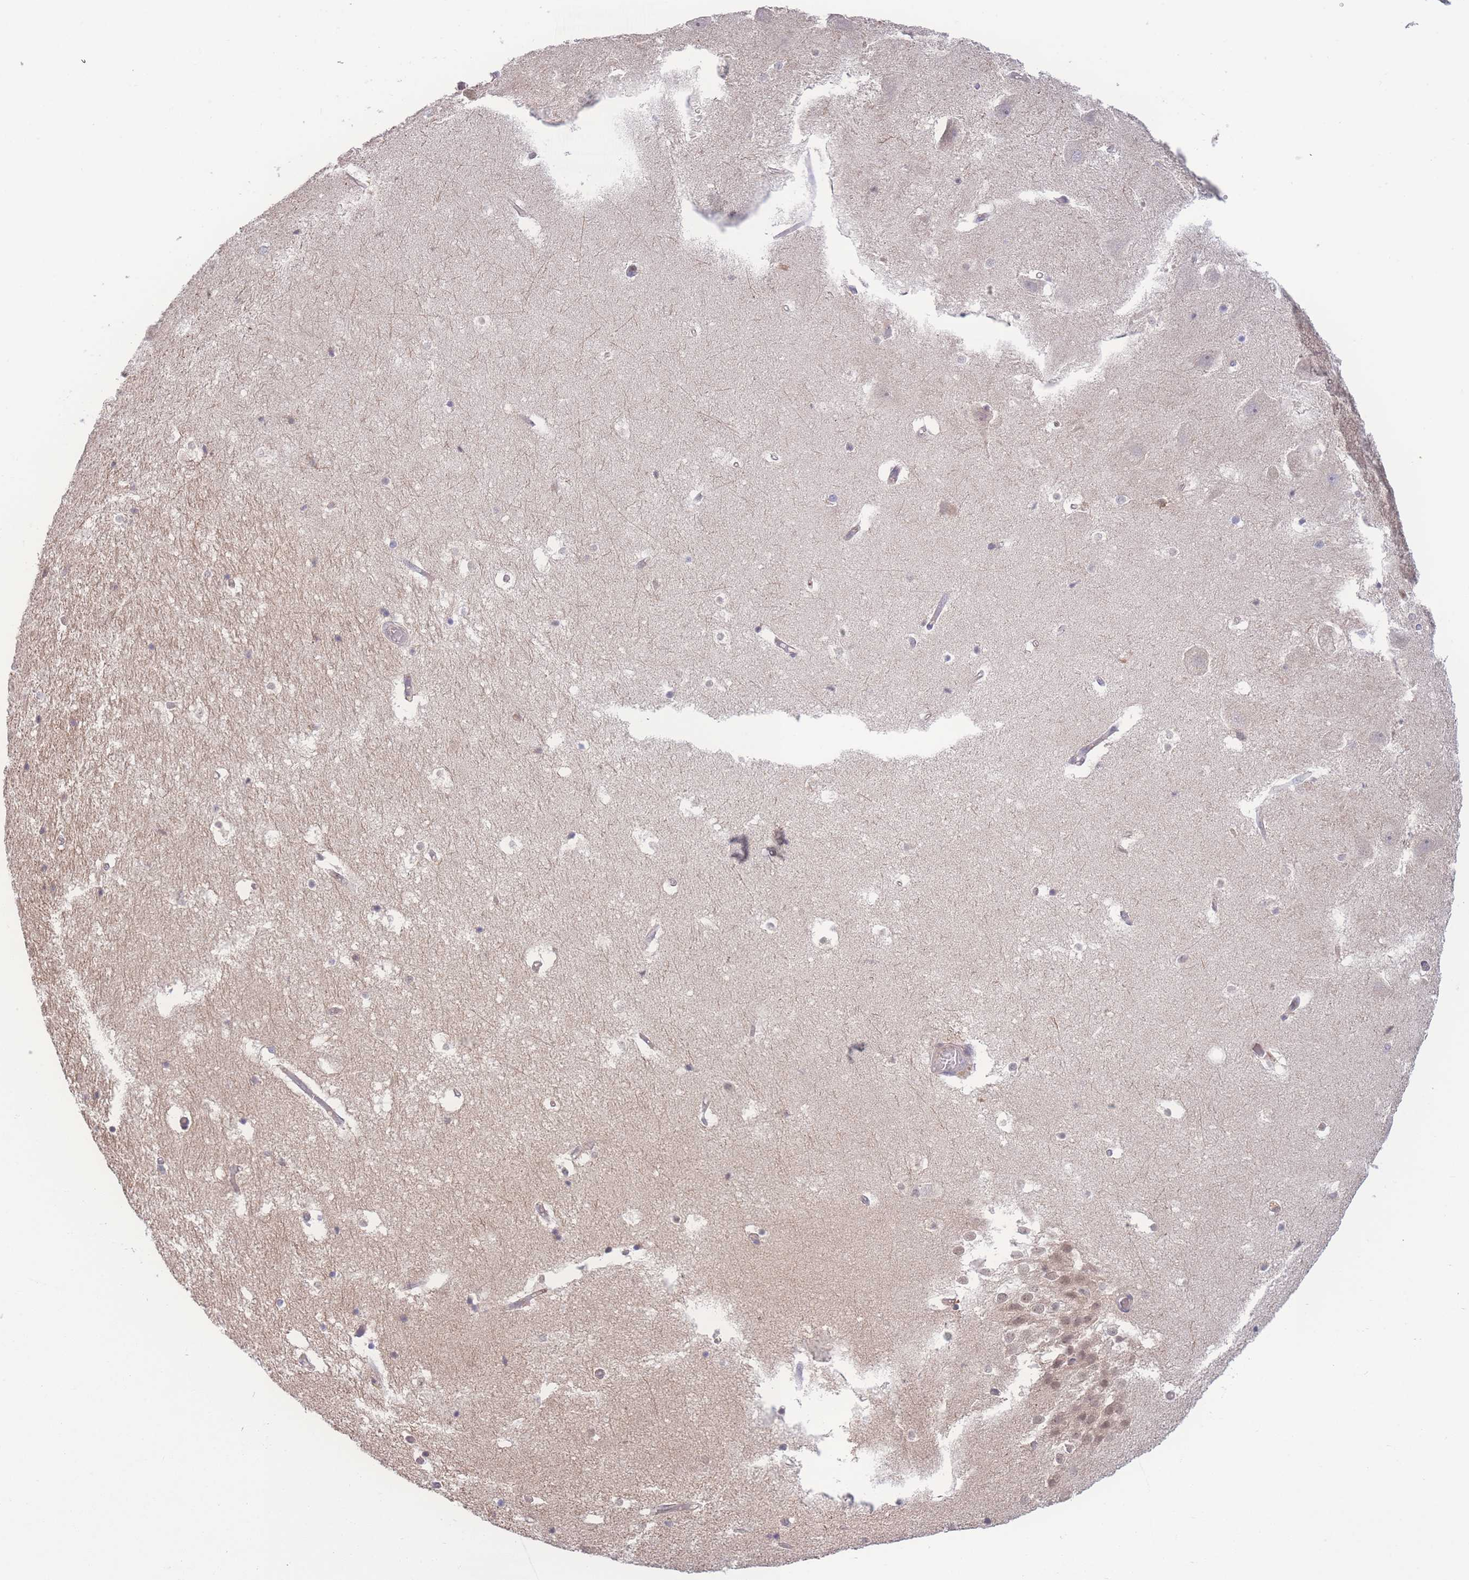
{"staining": {"intensity": "negative", "quantity": "none", "location": "none"}, "tissue": "hippocampus", "cell_type": "Glial cells", "image_type": "normal", "snomed": [{"axis": "morphology", "description": "Normal tissue, NOS"}, {"axis": "topography", "description": "Hippocampus"}], "caption": "High magnification brightfield microscopy of normal hippocampus stained with DAB (3,3'-diaminobenzidine) (brown) and counterstained with hematoxylin (blue): glial cells show no significant staining.", "gene": "RAVER1", "patient": {"sex": "female", "age": 52}}